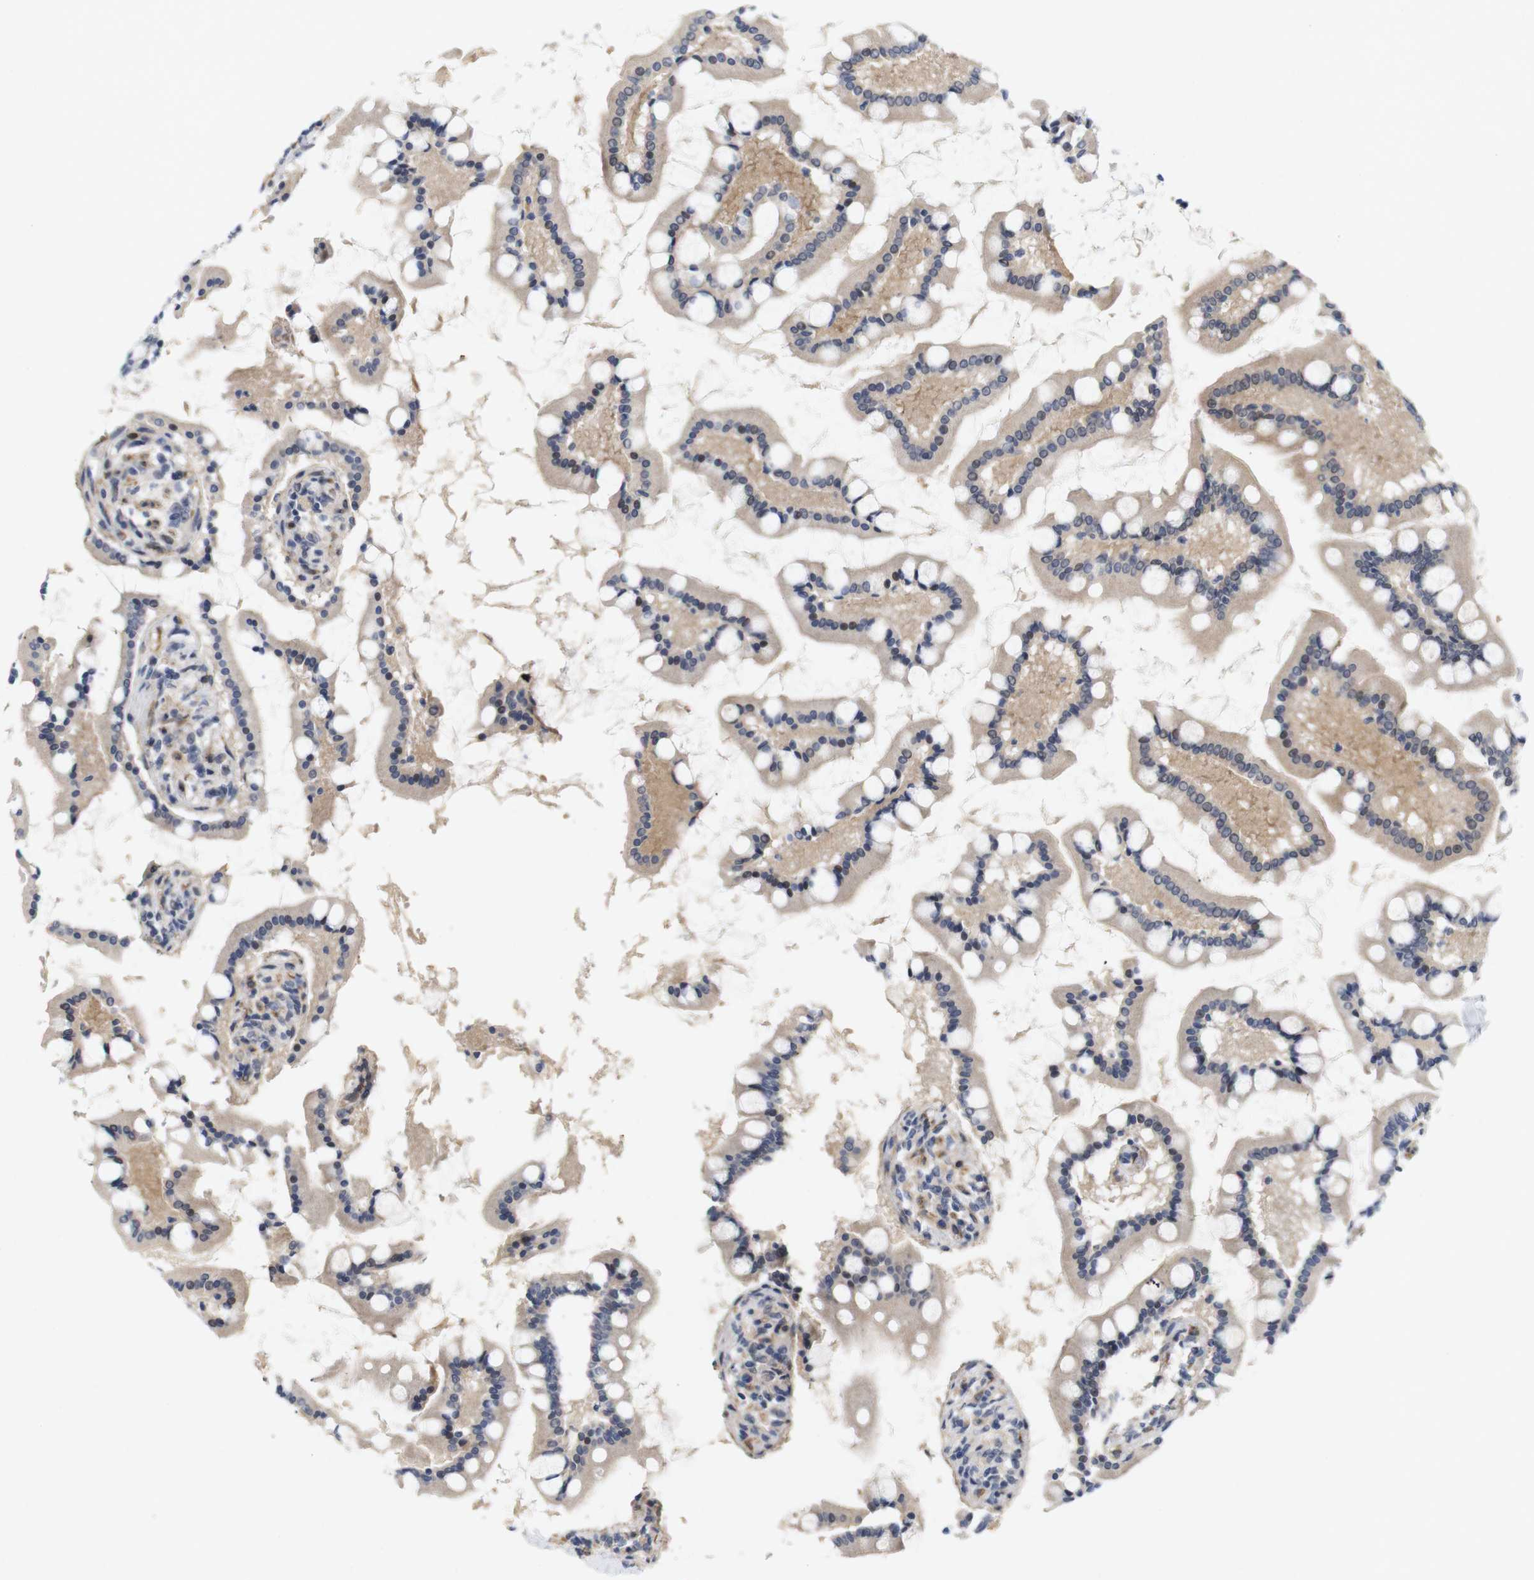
{"staining": {"intensity": "moderate", "quantity": ">75%", "location": "cytoplasmic/membranous,nuclear"}, "tissue": "small intestine", "cell_type": "Glandular cells", "image_type": "normal", "snomed": [{"axis": "morphology", "description": "Normal tissue, NOS"}, {"axis": "topography", "description": "Small intestine"}], "caption": "A micrograph of human small intestine stained for a protein demonstrates moderate cytoplasmic/membranous,nuclear brown staining in glandular cells.", "gene": "CYB561", "patient": {"sex": "male", "age": 41}}